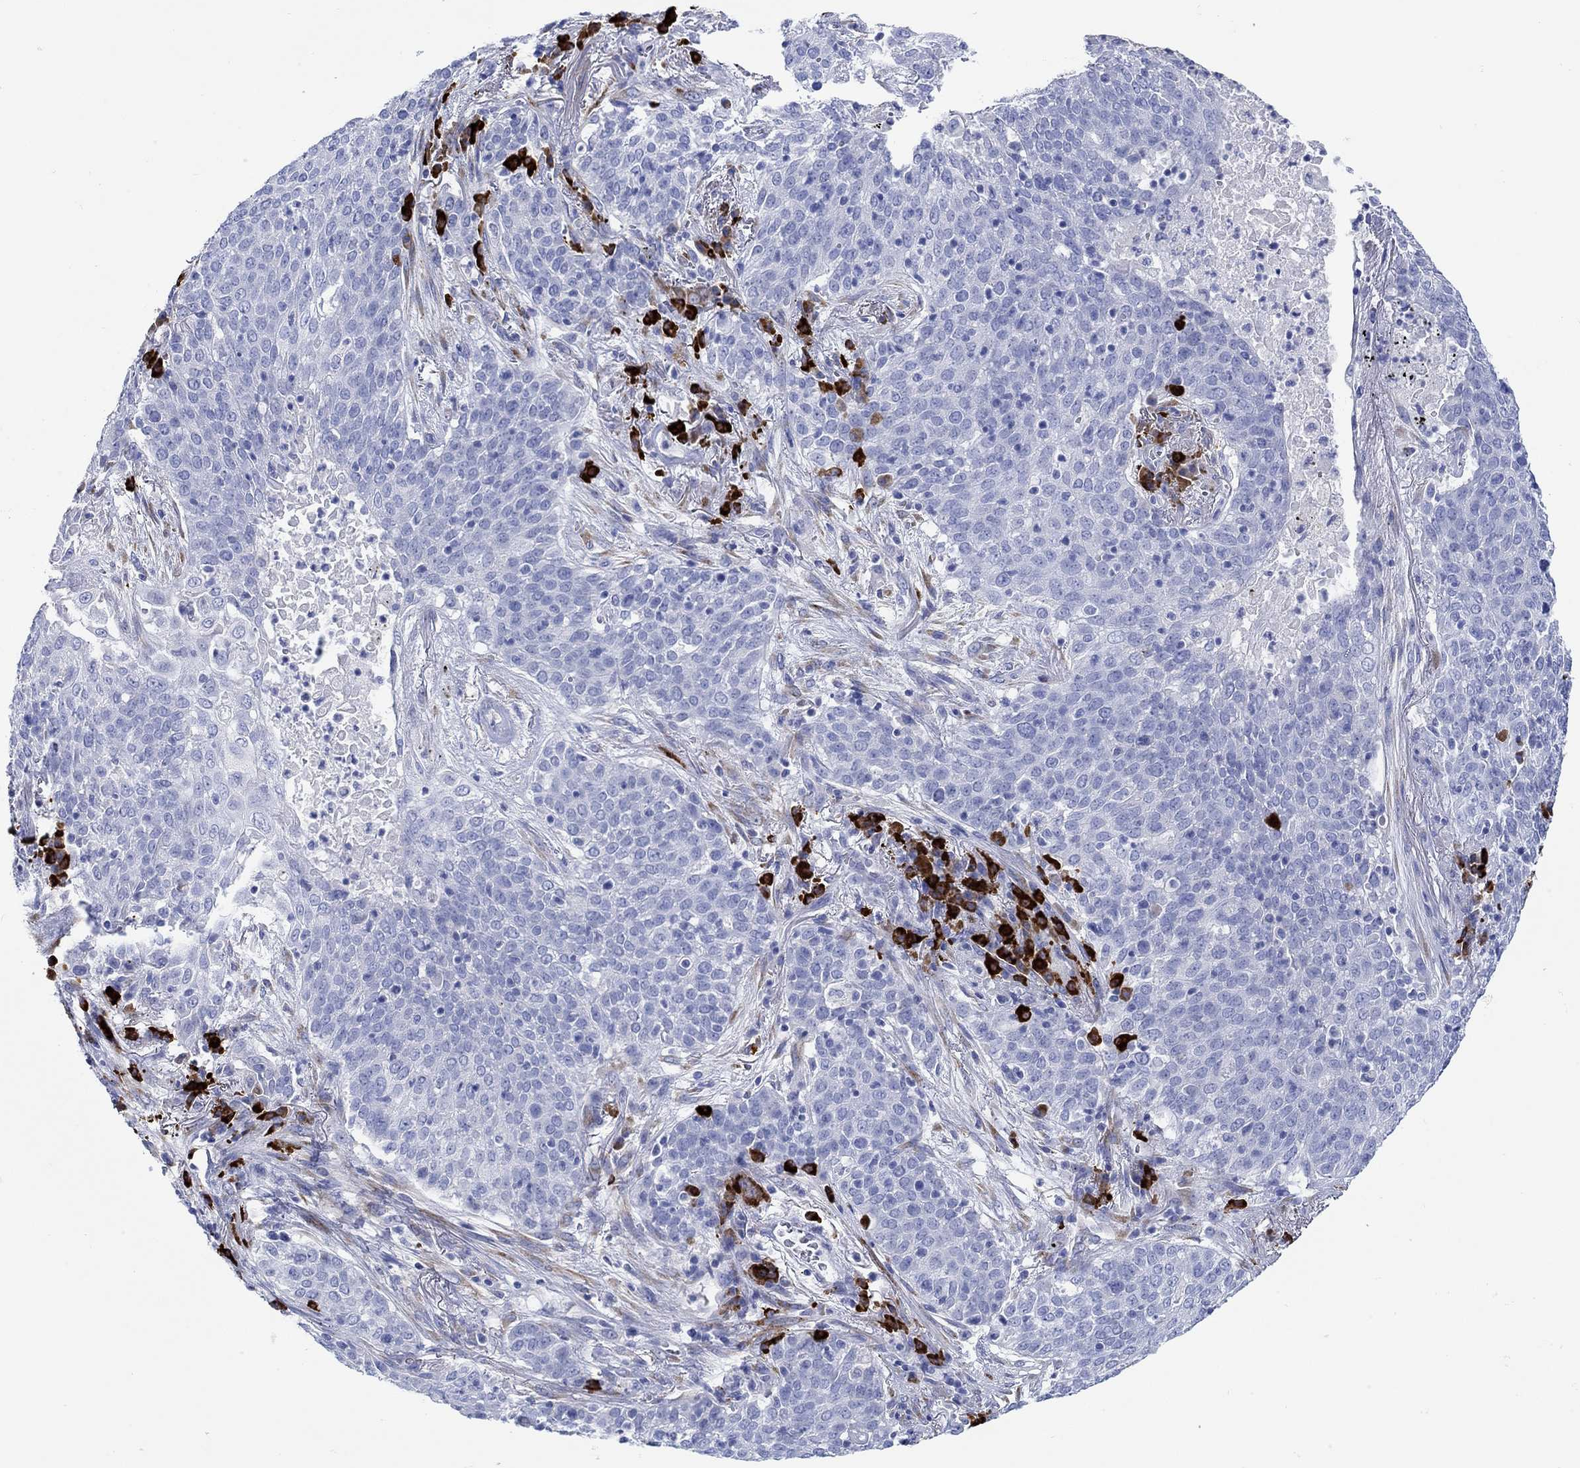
{"staining": {"intensity": "negative", "quantity": "none", "location": "none"}, "tissue": "lung cancer", "cell_type": "Tumor cells", "image_type": "cancer", "snomed": [{"axis": "morphology", "description": "Squamous cell carcinoma, NOS"}, {"axis": "topography", "description": "Lung"}], "caption": "Histopathology image shows no significant protein positivity in tumor cells of lung cancer.", "gene": "P2RY6", "patient": {"sex": "male", "age": 82}}